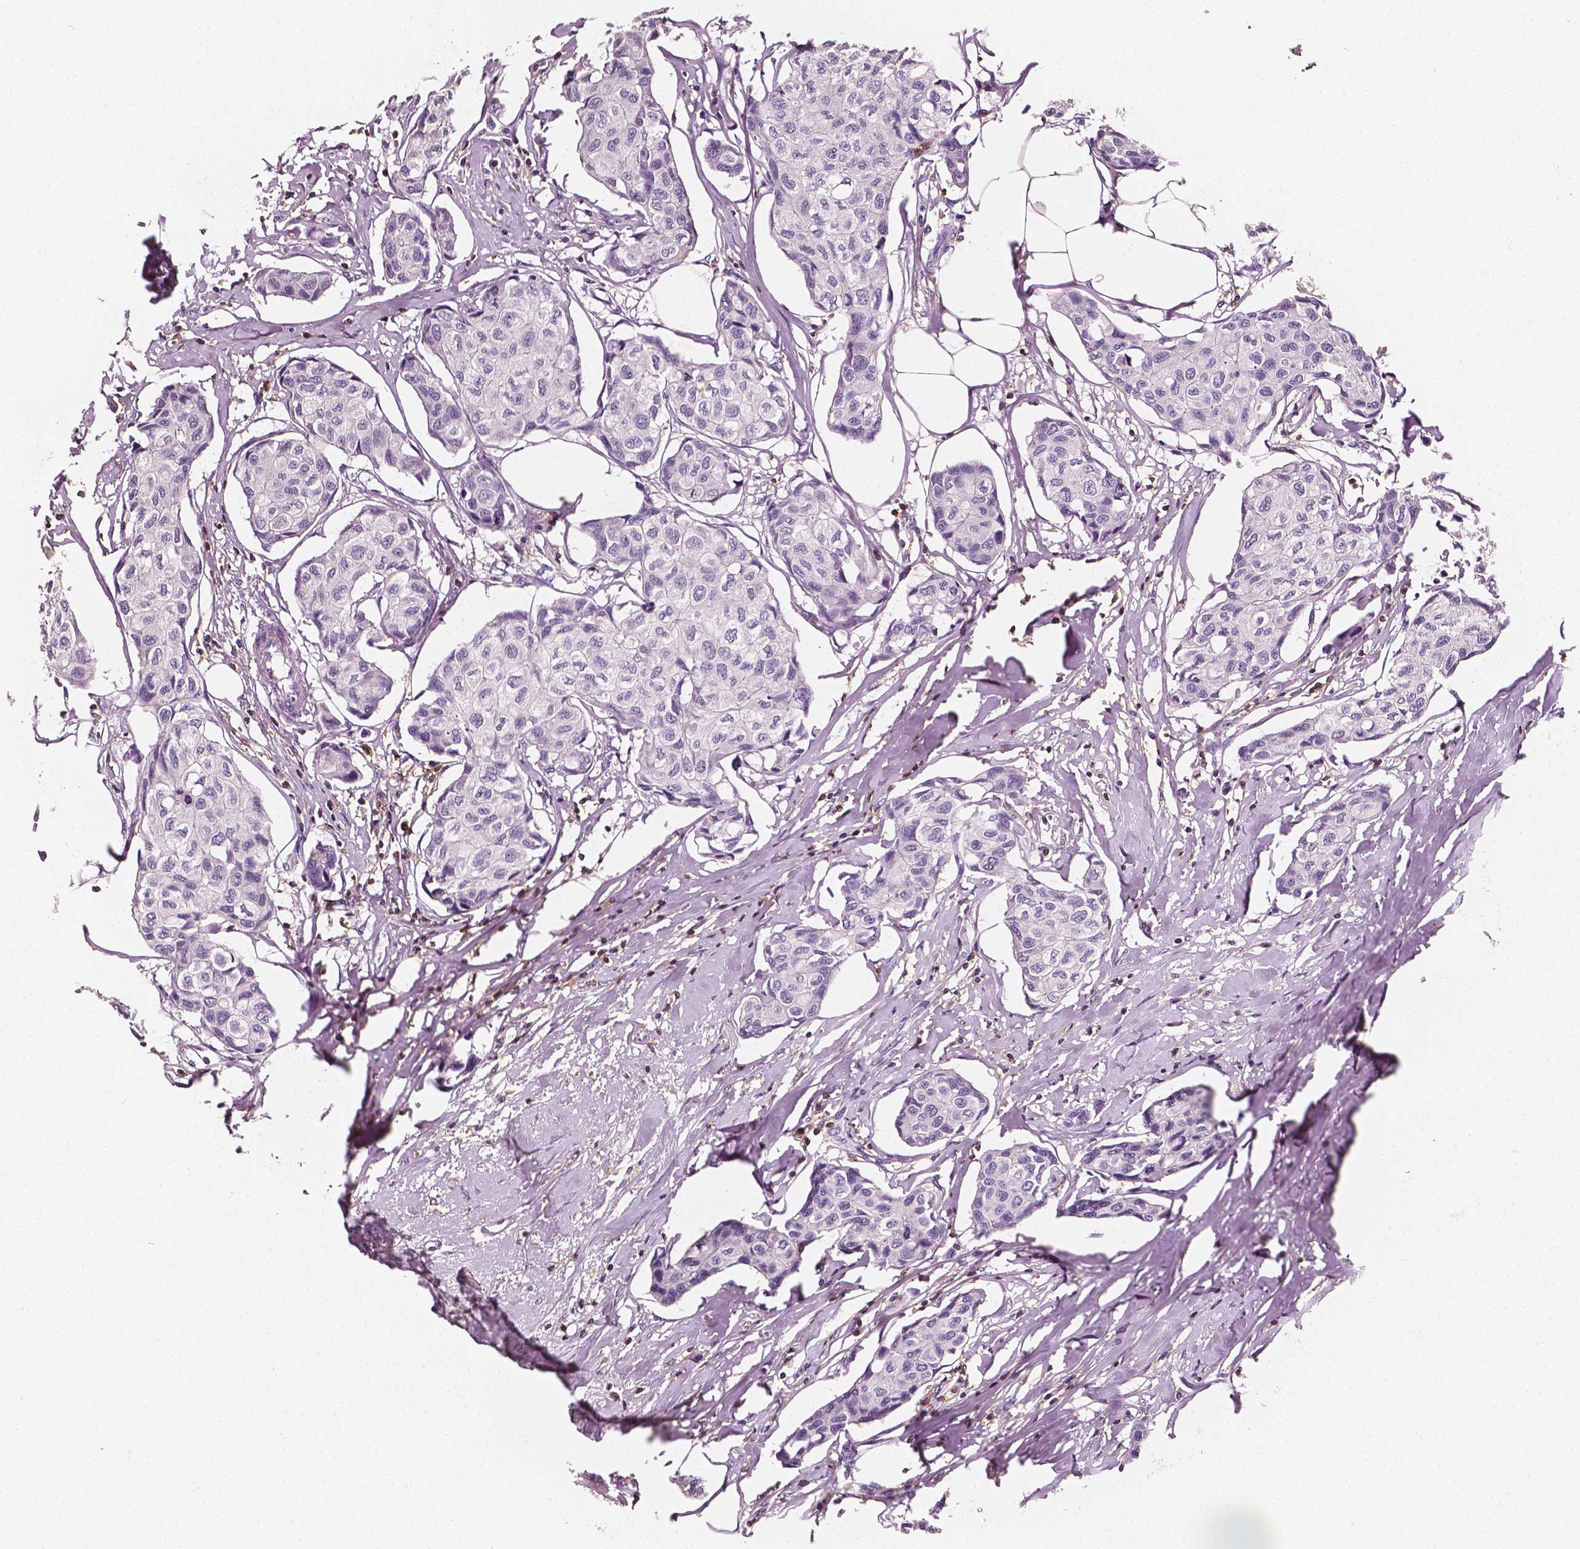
{"staining": {"intensity": "negative", "quantity": "none", "location": "none"}, "tissue": "breast cancer", "cell_type": "Tumor cells", "image_type": "cancer", "snomed": [{"axis": "morphology", "description": "Duct carcinoma"}, {"axis": "topography", "description": "Breast"}], "caption": "Immunohistochemistry (IHC) micrograph of neoplastic tissue: infiltrating ductal carcinoma (breast) stained with DAB displays no significant protein positivity in tumor cells.", "gene": "PTPRC", "patient": {"sex": "female", "age": 80}}